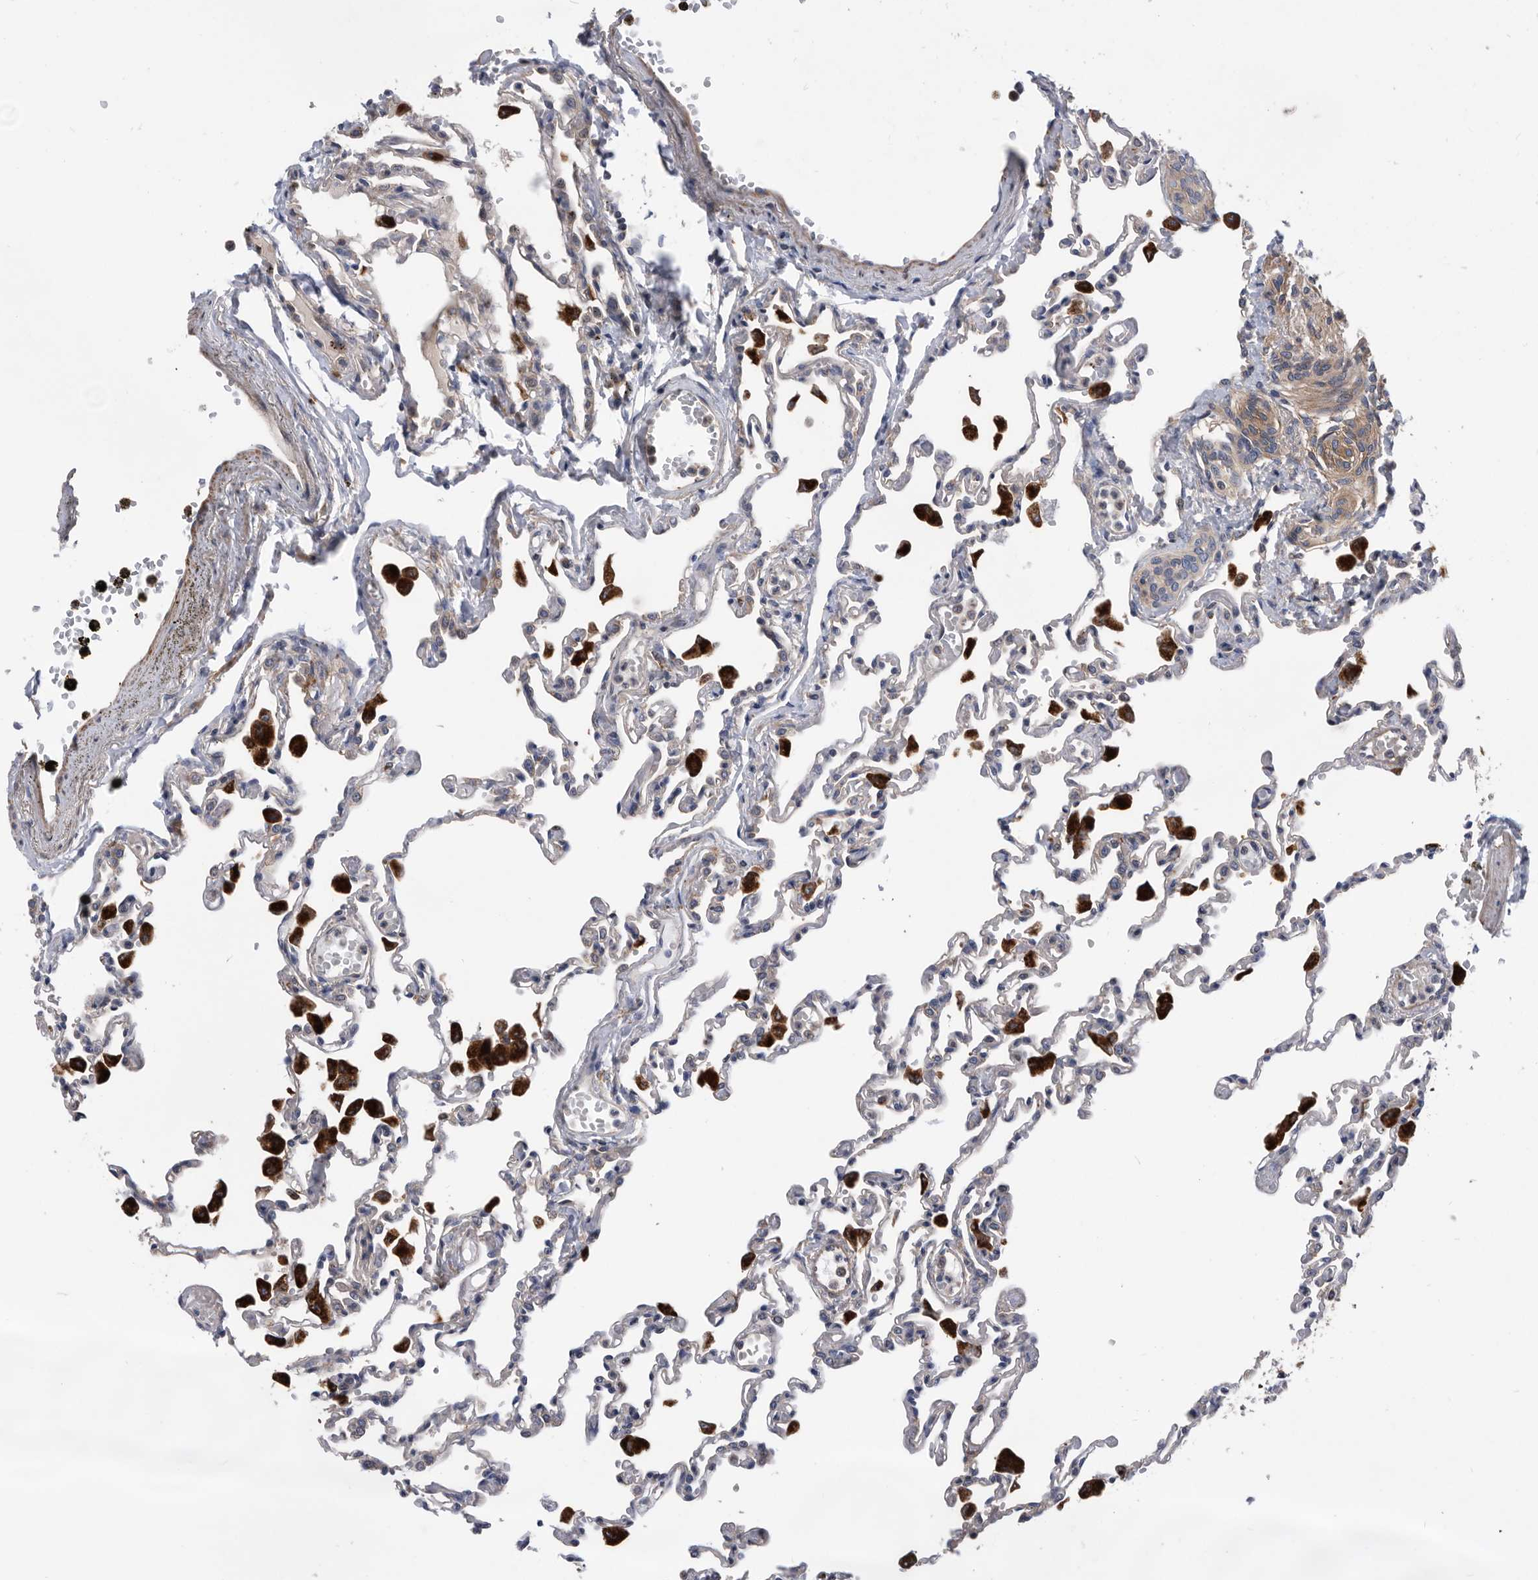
{"staining": {"intensity": "negative", "quantity": "none", "location": "none"}, "tissue": "lung", "cell_type": "Alveolar cells", "image_type": "normal", "snomed": [{"axis": "morphology", "description": "Normal tissue, NOS"}, {"axis": "topography", "description": "Bronchus"}, {"axis": "topography", "description": "Lung"}], "caption": "Alveolar cells show no significant protein staining in normal lung. The staining is performed using DAB brown chromogen with nuclei counter-stained in using hematoxylin.", "gene": "BAIAP3", "patient": {"sex": "female", "age": 49}}